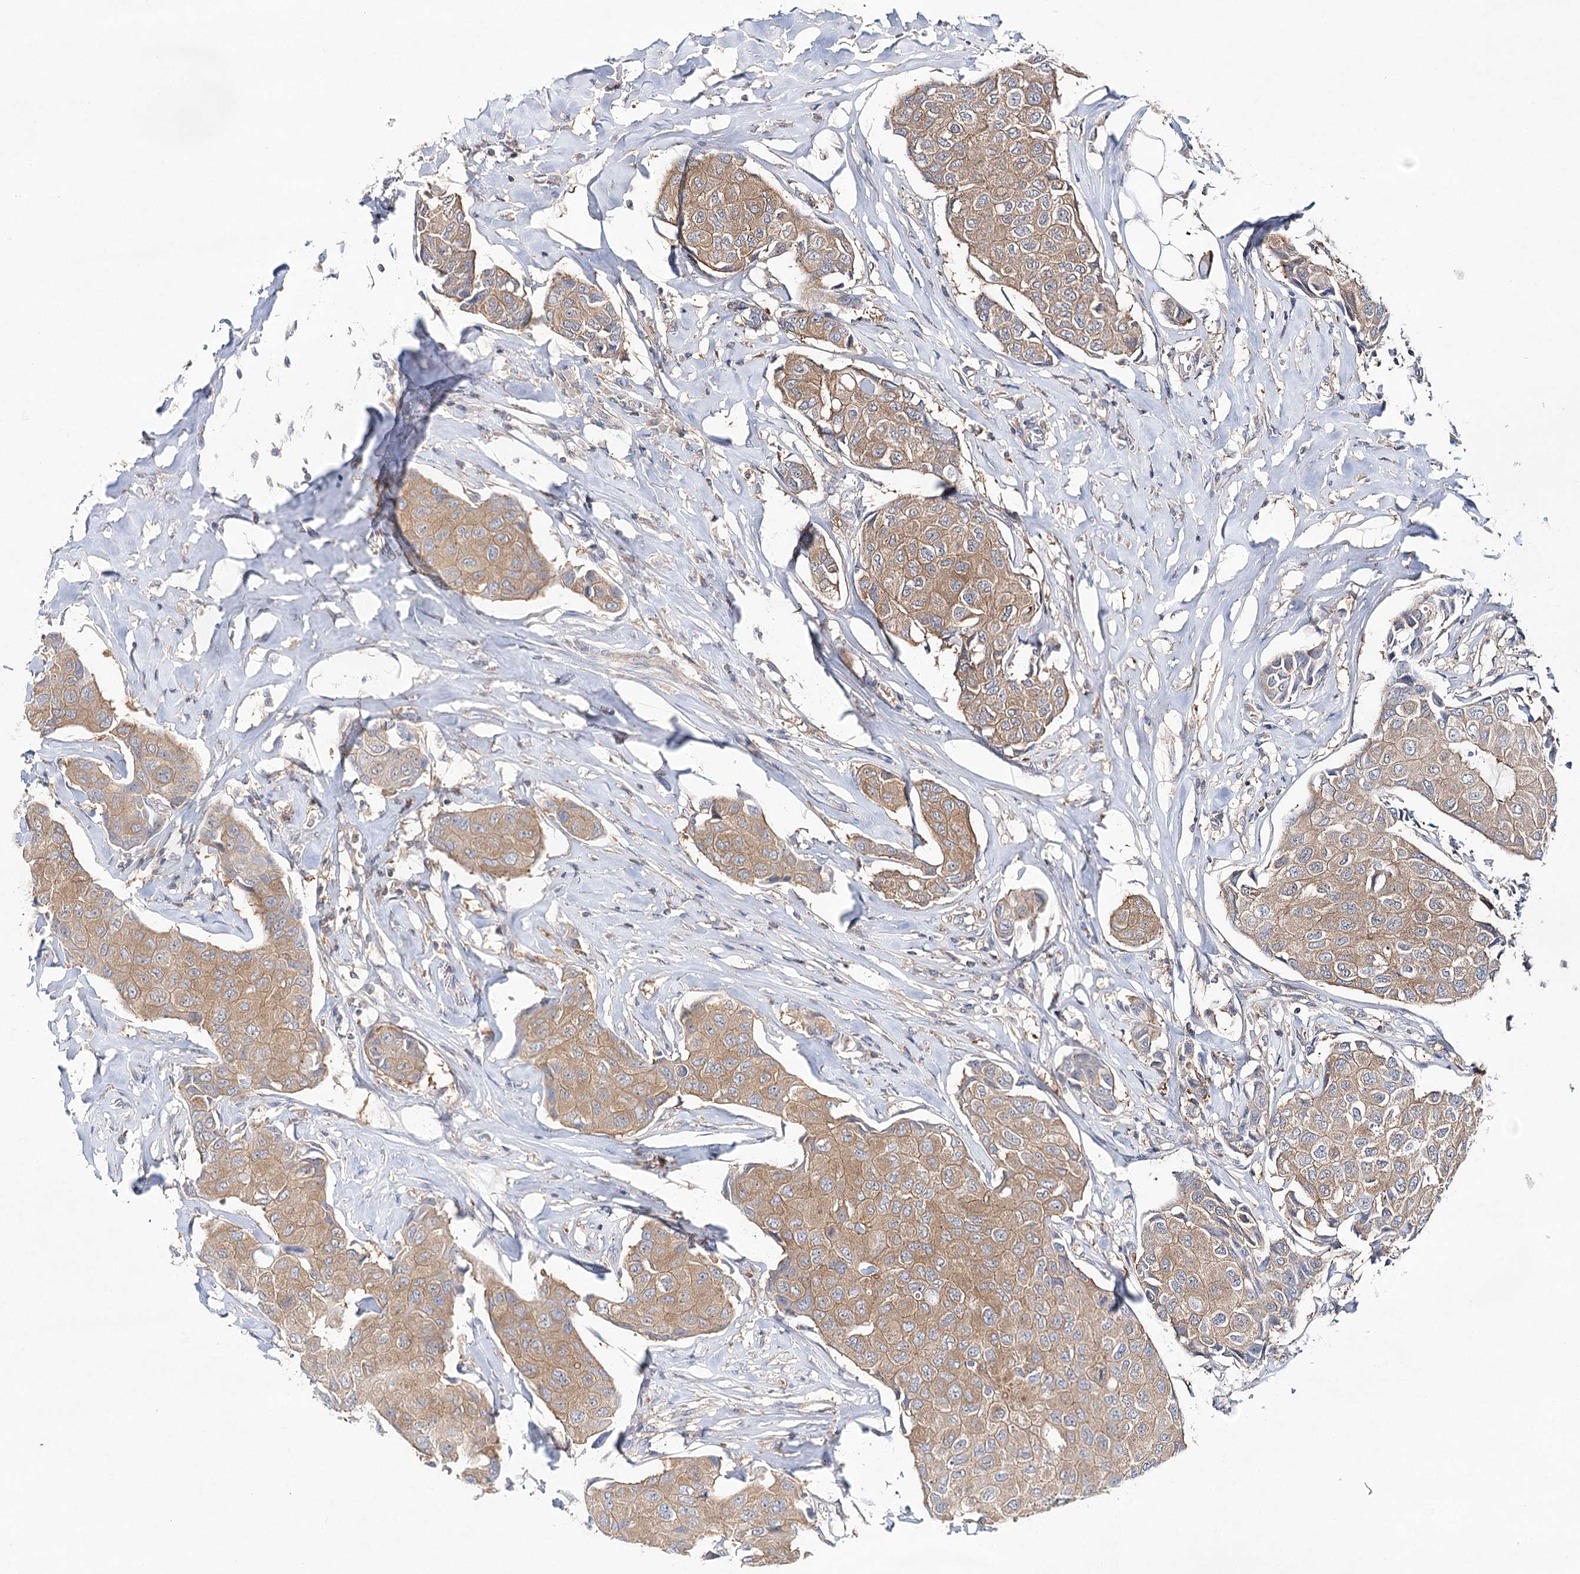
{"staining": {"intensity": "weak", "quantity": ">75%", "location": "cytoplasmic/membranous"}, "tissue": "breast cancer", "cell_type": "Tumor cells", "image_type": "cancer", "snomed": [{"axis": "morphology", "description": "Duct carcinoma"}, {"axis": "topography", "description": "Breast"}], "caption": "The photomicrograph shows immunohistochemical staining of breast cancer. There is weak cytoplasmic/membranous staining is identified in about >75% of tumor cells. The protein of interest is stained brown, and the nuclei are stained in blue (DAB IHC with brightfield microscopy, high magnification).", "gene": "ABRAXAS2", "patient": {"sex": "female", "age": 80}}